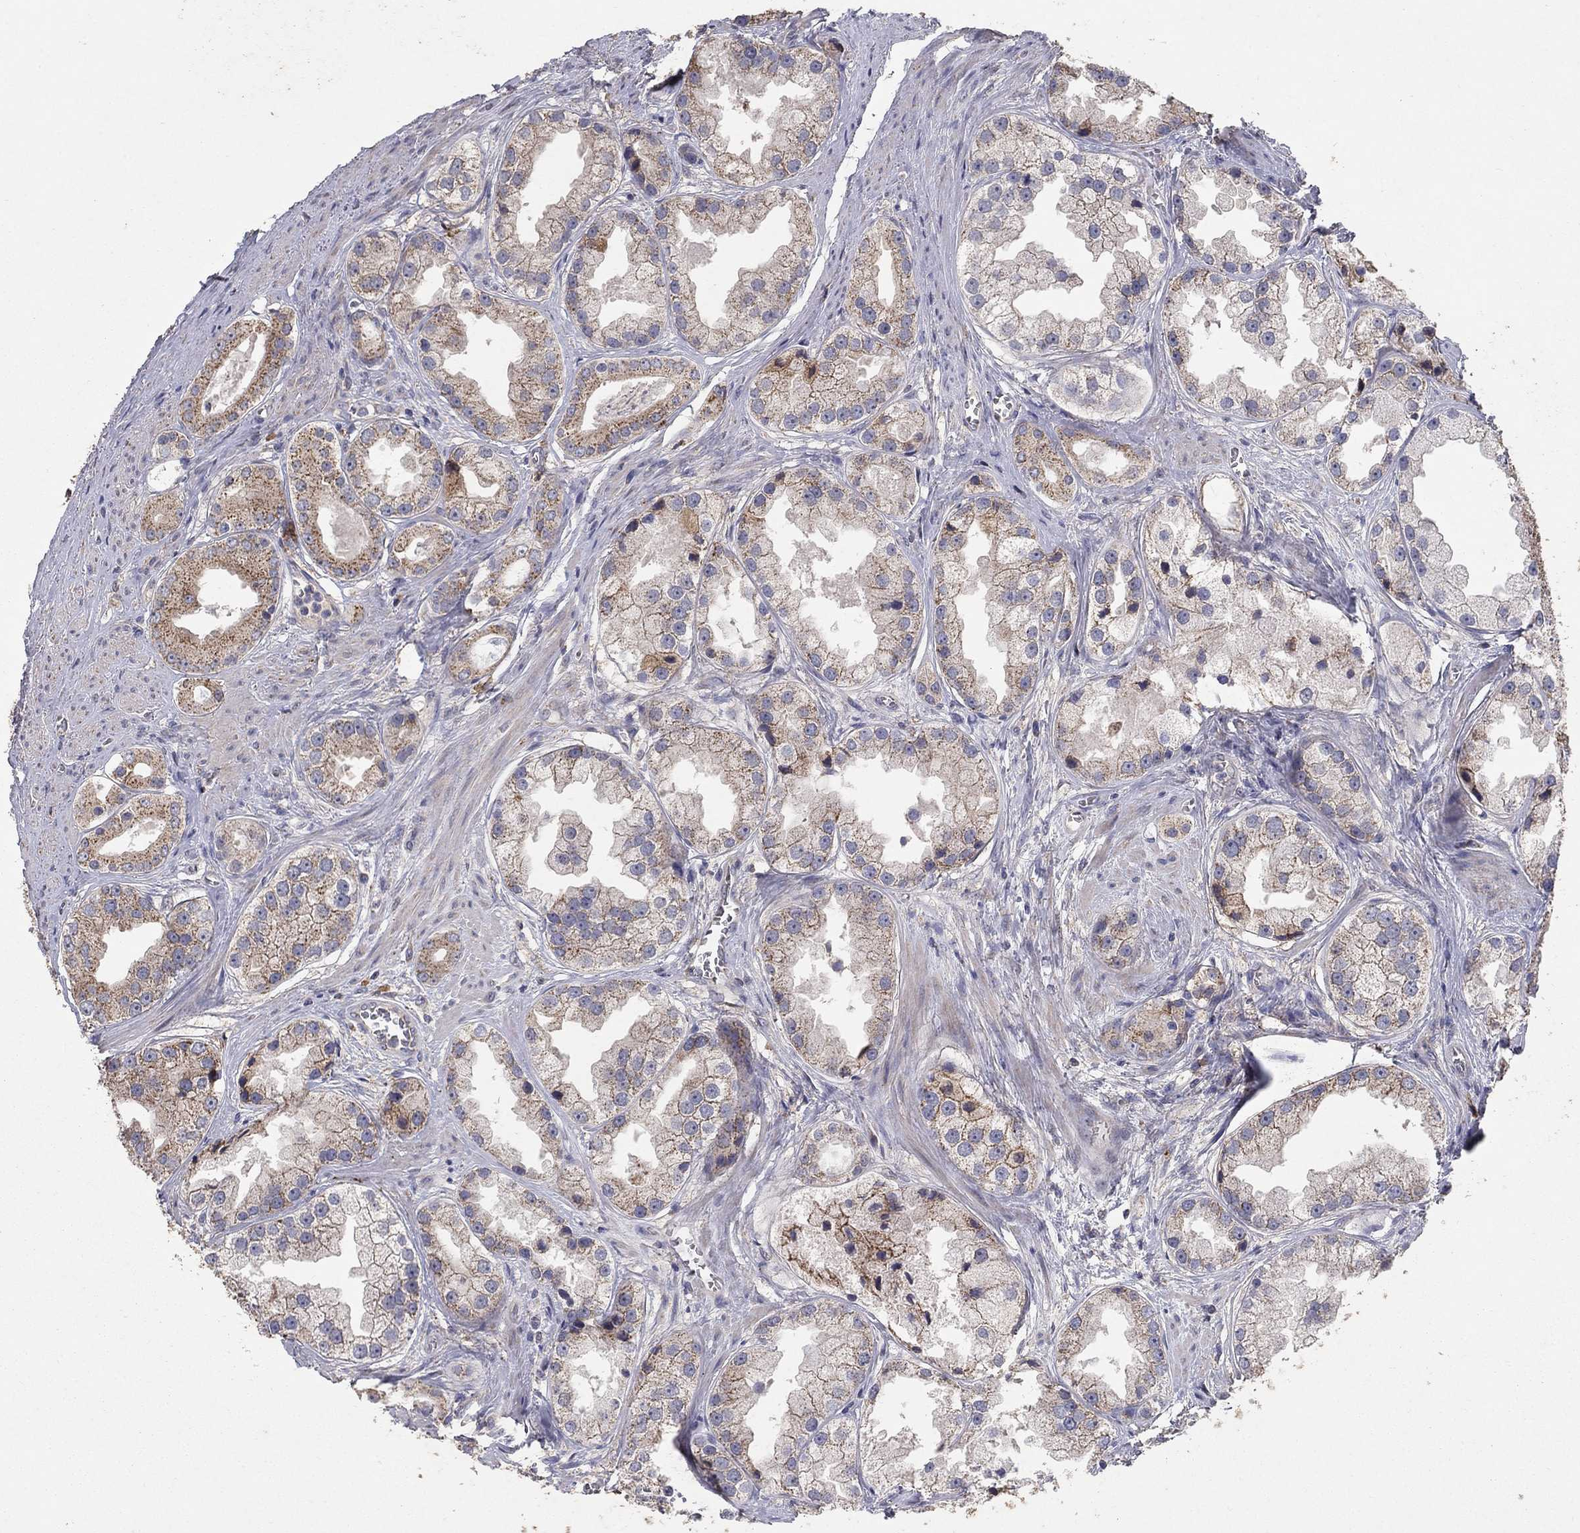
{"staining": {"intensity": "moderate", "quantity": ">75%", "location": "cytoplasmic/membranous"}, "tissue": "prostate cancer", "cell_type": "Tumor cells", "image_type": "cancer", "snomed": [{"axis": "morphology", "description": "Adenocarcinoma, NOS"}, {"axis": "topography", "description": "Prostate"}], "caption": "IHC (DAB) staining of human prostate adenocarcinoma exhibits moderate cytoplasmic/membranous protein staining in approximately >75% of tumor cells.", "gene": "GPSM1", "patient": {"sex": "male", "age": 61}}